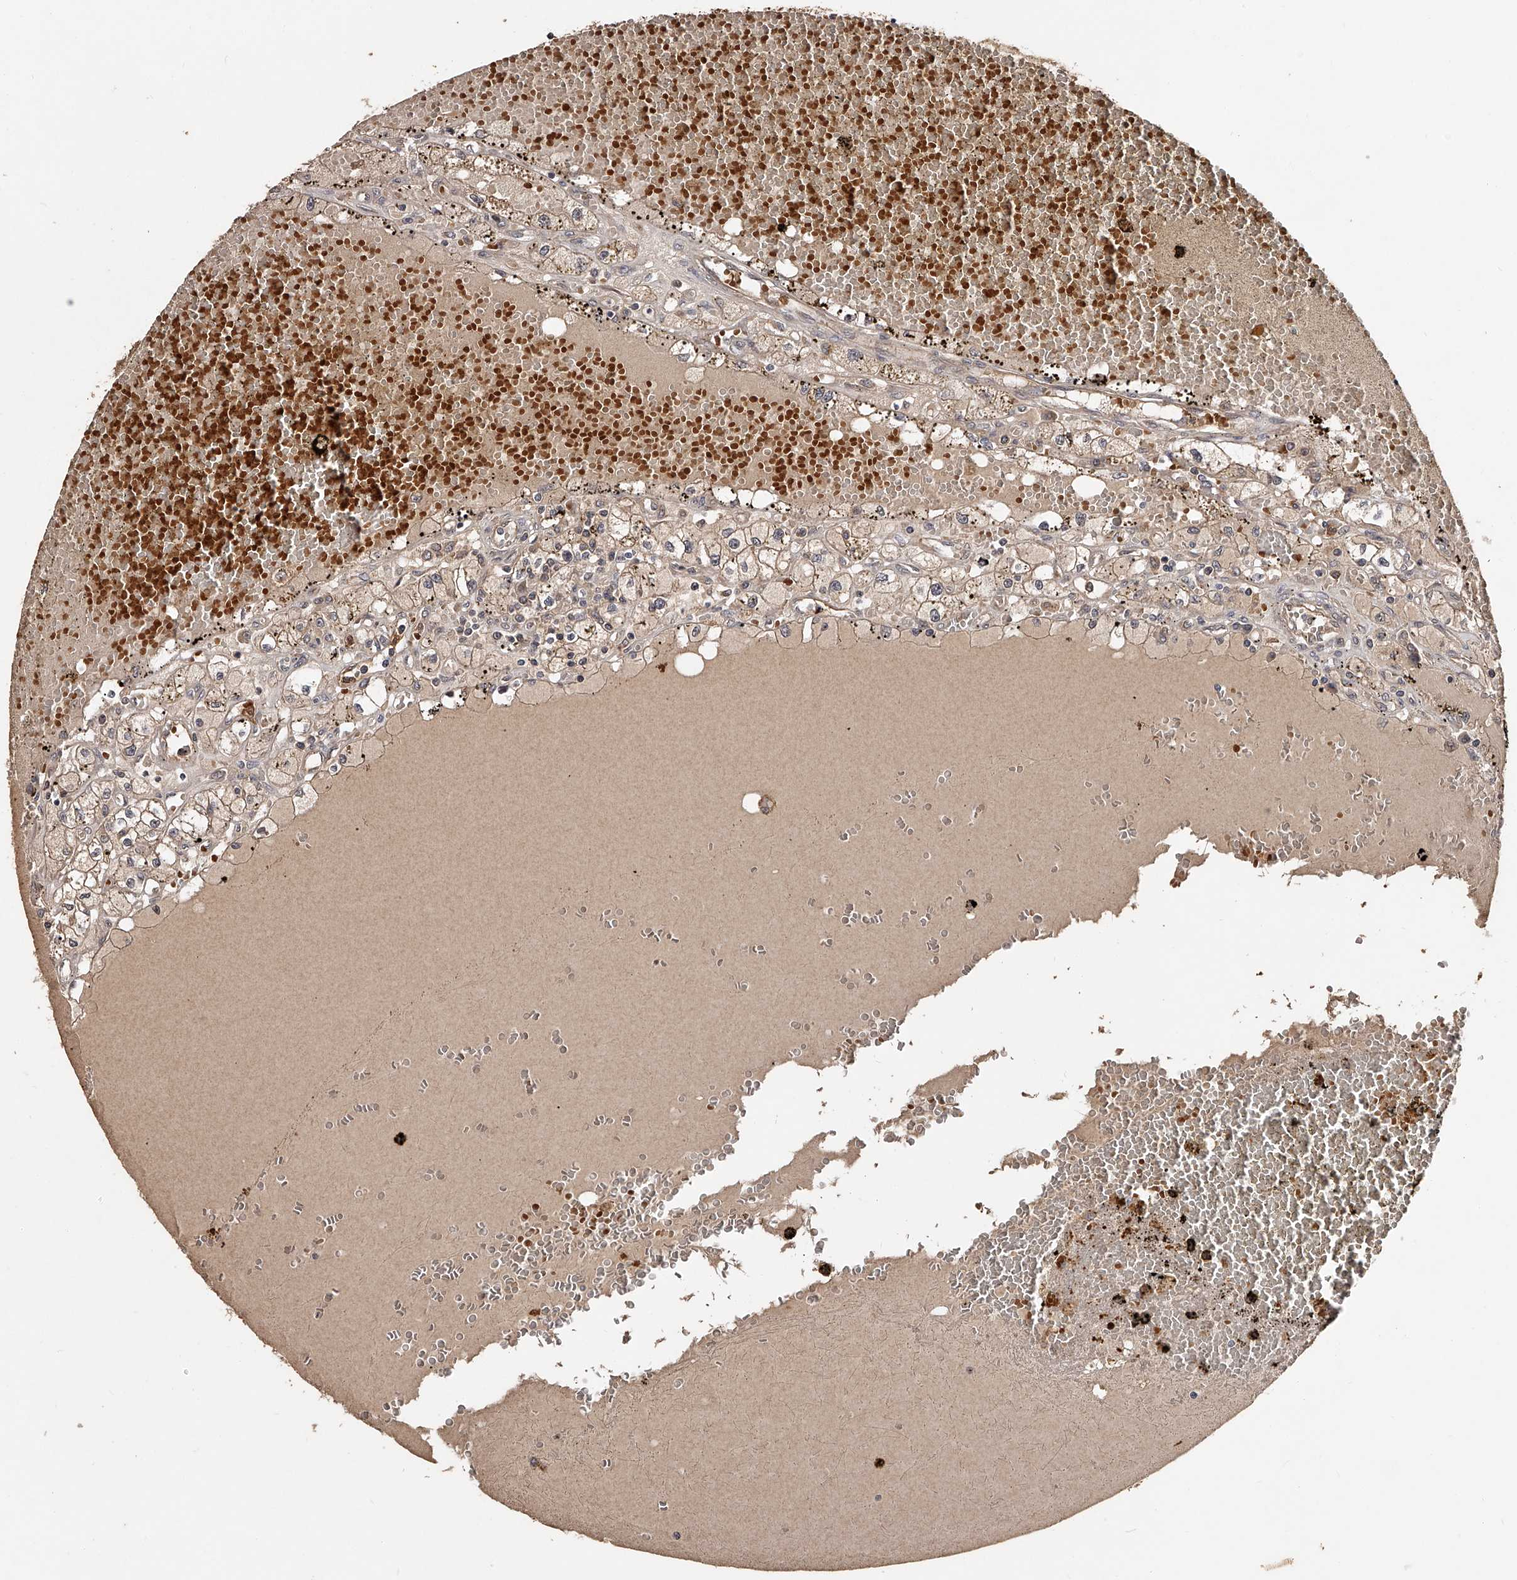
{"staining": {"intensity": "weak", "quantity": ">75%", "location": "cytoplasmic/membranous"}, "tissue": "renal cancer", "cell_type": "Tumor cells", "image_type": "cancer", "snomed": [{"axis": "morphology", "description": "Adenocarcinoma, NOS"}, {"axis": "topography", "description": "Kidney"}], "caption": "Immunohistochemistry (IHC) (DAB (3,3'-diaminobenzidine)) staining of renal adenocarcinoma exhibits weak cytoplasmic/membranous protein staining in about >75% of tumor cells.", "gene": "URGCP", "patient": {"sex": "male", "age": 56}}